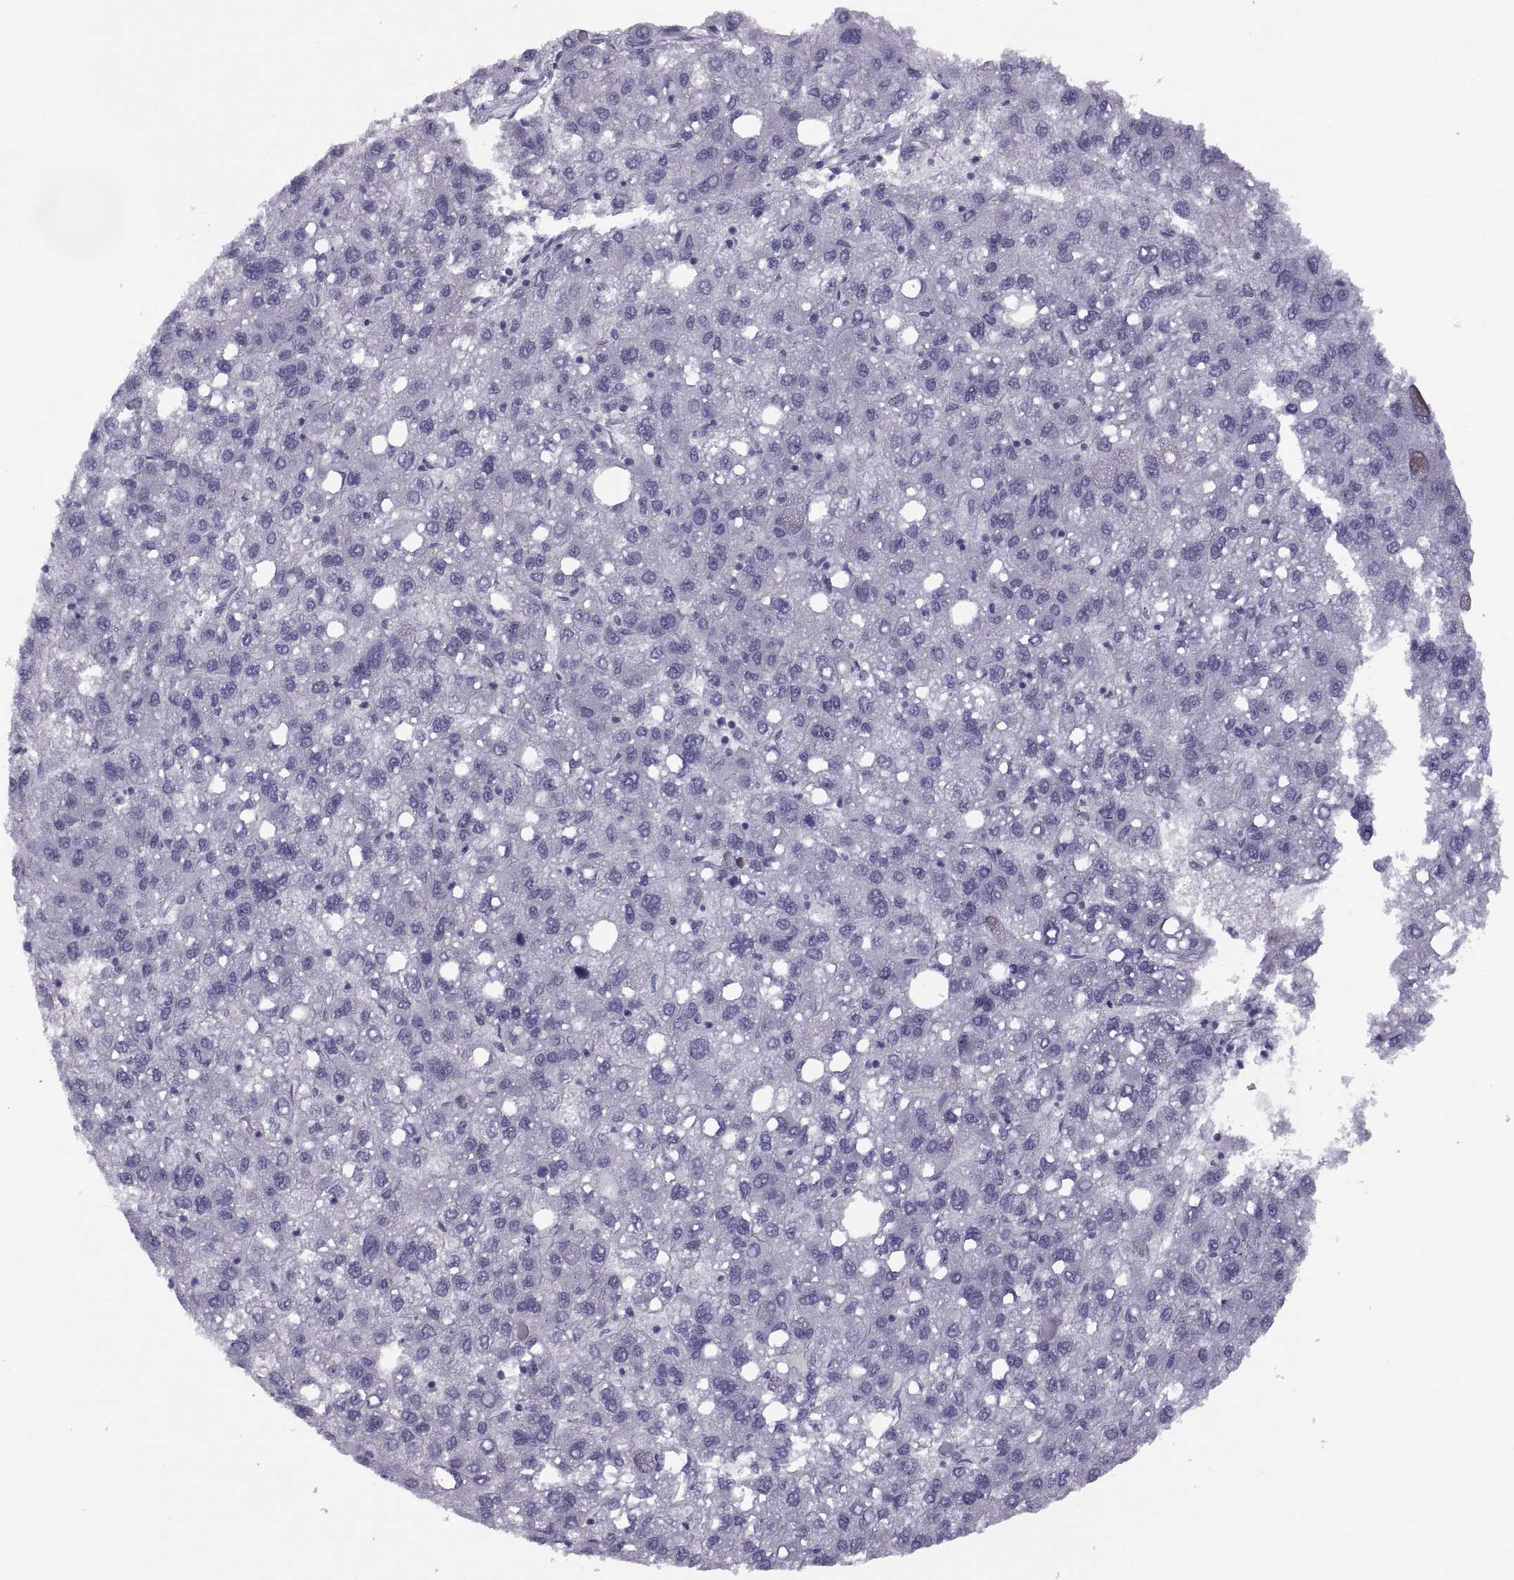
{"staining": {"intensity": "negative", "quantity": "none", "location": "none"}, "tissue": "liver cancer", "cell_type": "Tumor cells", "image_type": "cancer", "snomed": [{"axis": "morphology", "description": "Carcinoma, Hepatocellular, NOS"}, {"axis": "topography", "description": "Liver"}], "caption": "This micrograph is of liver hepatocellular carcinoma stained with immunohistochemistry (IHC) to label a protein in brown with the nuclei are counter-stained blue. There is no staining in tumor cells. Nuclei are stained in blue.", "gene": "TMEM158", "patient": {"sex": "female", "age": 82}}